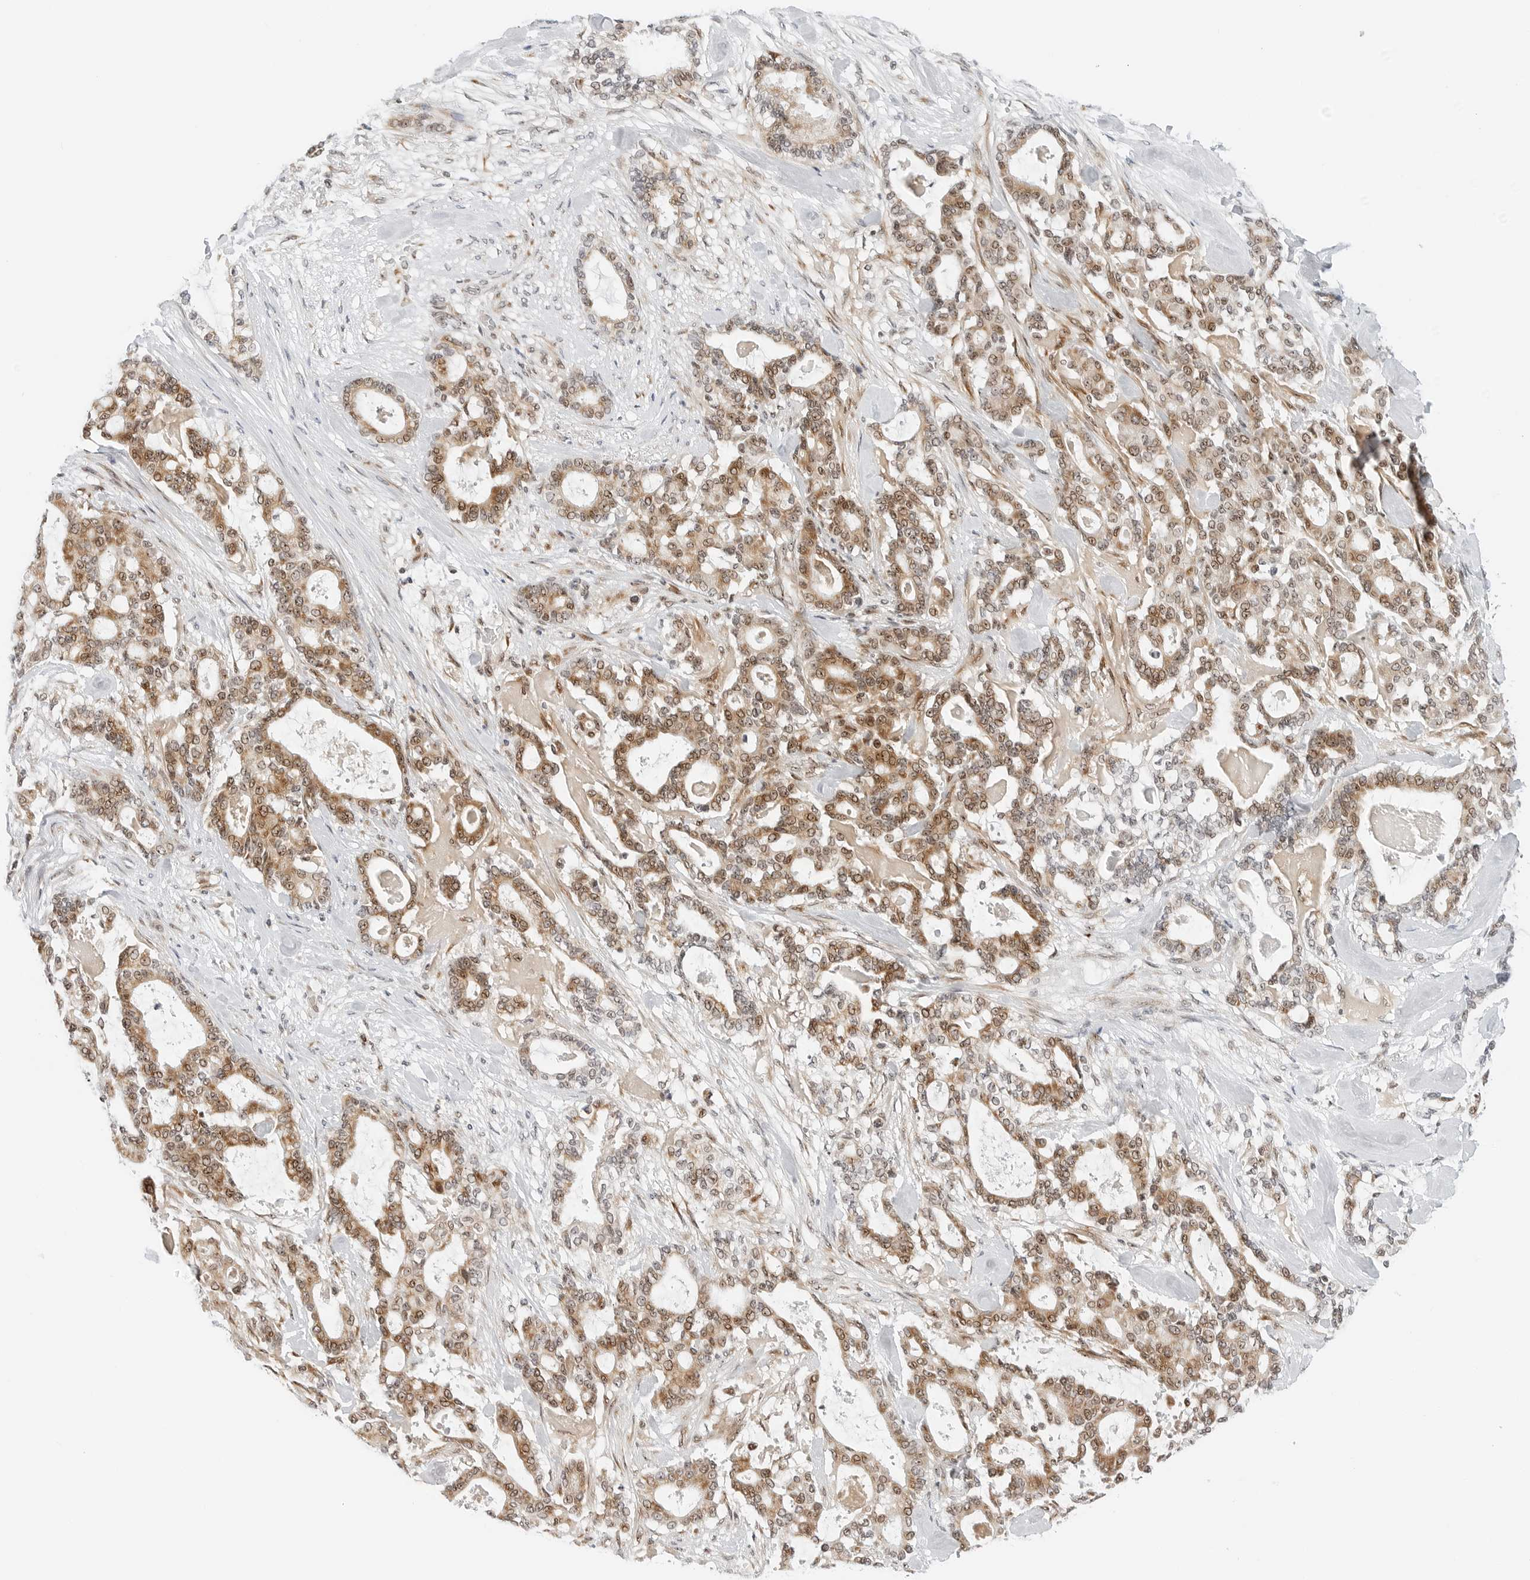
{"staining": {"intensity": "moderate", "quantity": ">75%", "location": "cytoplasmic/membranous,nuclear"}, "tissue": "pancreatic cancer", "cell_type": "Tumor cells", "image_type": "cancer", "snomed": [{"axis": "morphology", "description": "Adenocarcinoma, NOS"}, {"axis": "topography", "description": "Pancreas"}], "caption": "Immunohistochemical staining of adenocarcinoma (pancreatic) demonstrates medium levels of moderate cytoplasmic/membranous and nuclear protein expression in approximately >75% of tumor cells.", "gene": "RIMKLA", "patient": {"sex": "male", "age": 63}}